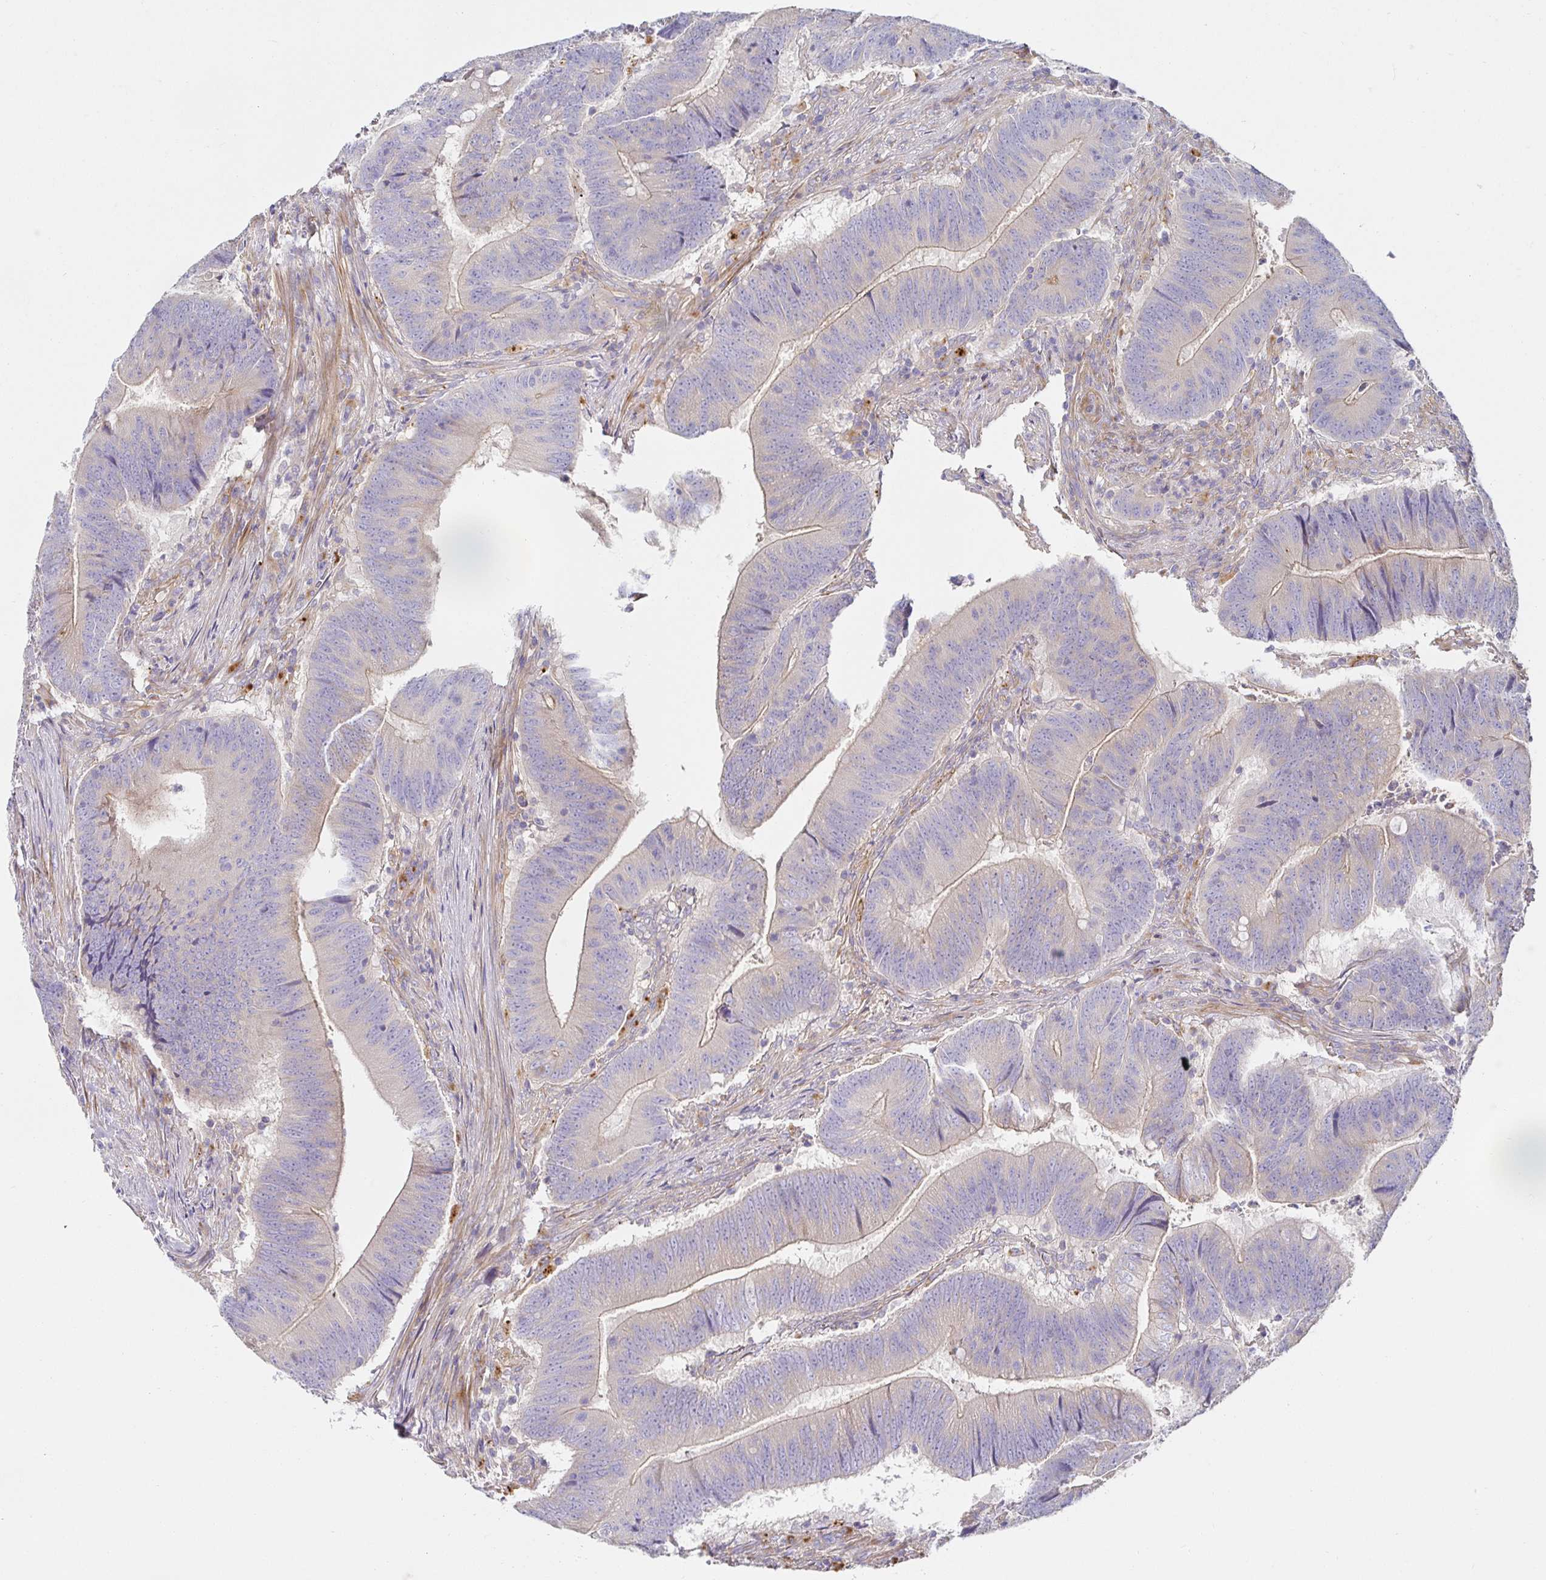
{"staining": {"intensity": "weak", "quantity": "25%-75%", "location": "cytoplasmic/membranous"}, "tissue": "colorectal cancer", "cell_type": "Tumor cells", "image_type": "cancer", "snomed": [{"axis": "morphology", "description": "Adenocarcinoma, NOS"}, {"axis": "topography", "description": "Colon"}], "caption": "The histopathology image exhibits staining of colorectal cancer (adenocarcinoma), revealing weak cytoplasmic/membranous protein staining (brown color) within tumor cells.", "gene": "METTL22", "patient": {"sex": "female", "age": 87}}